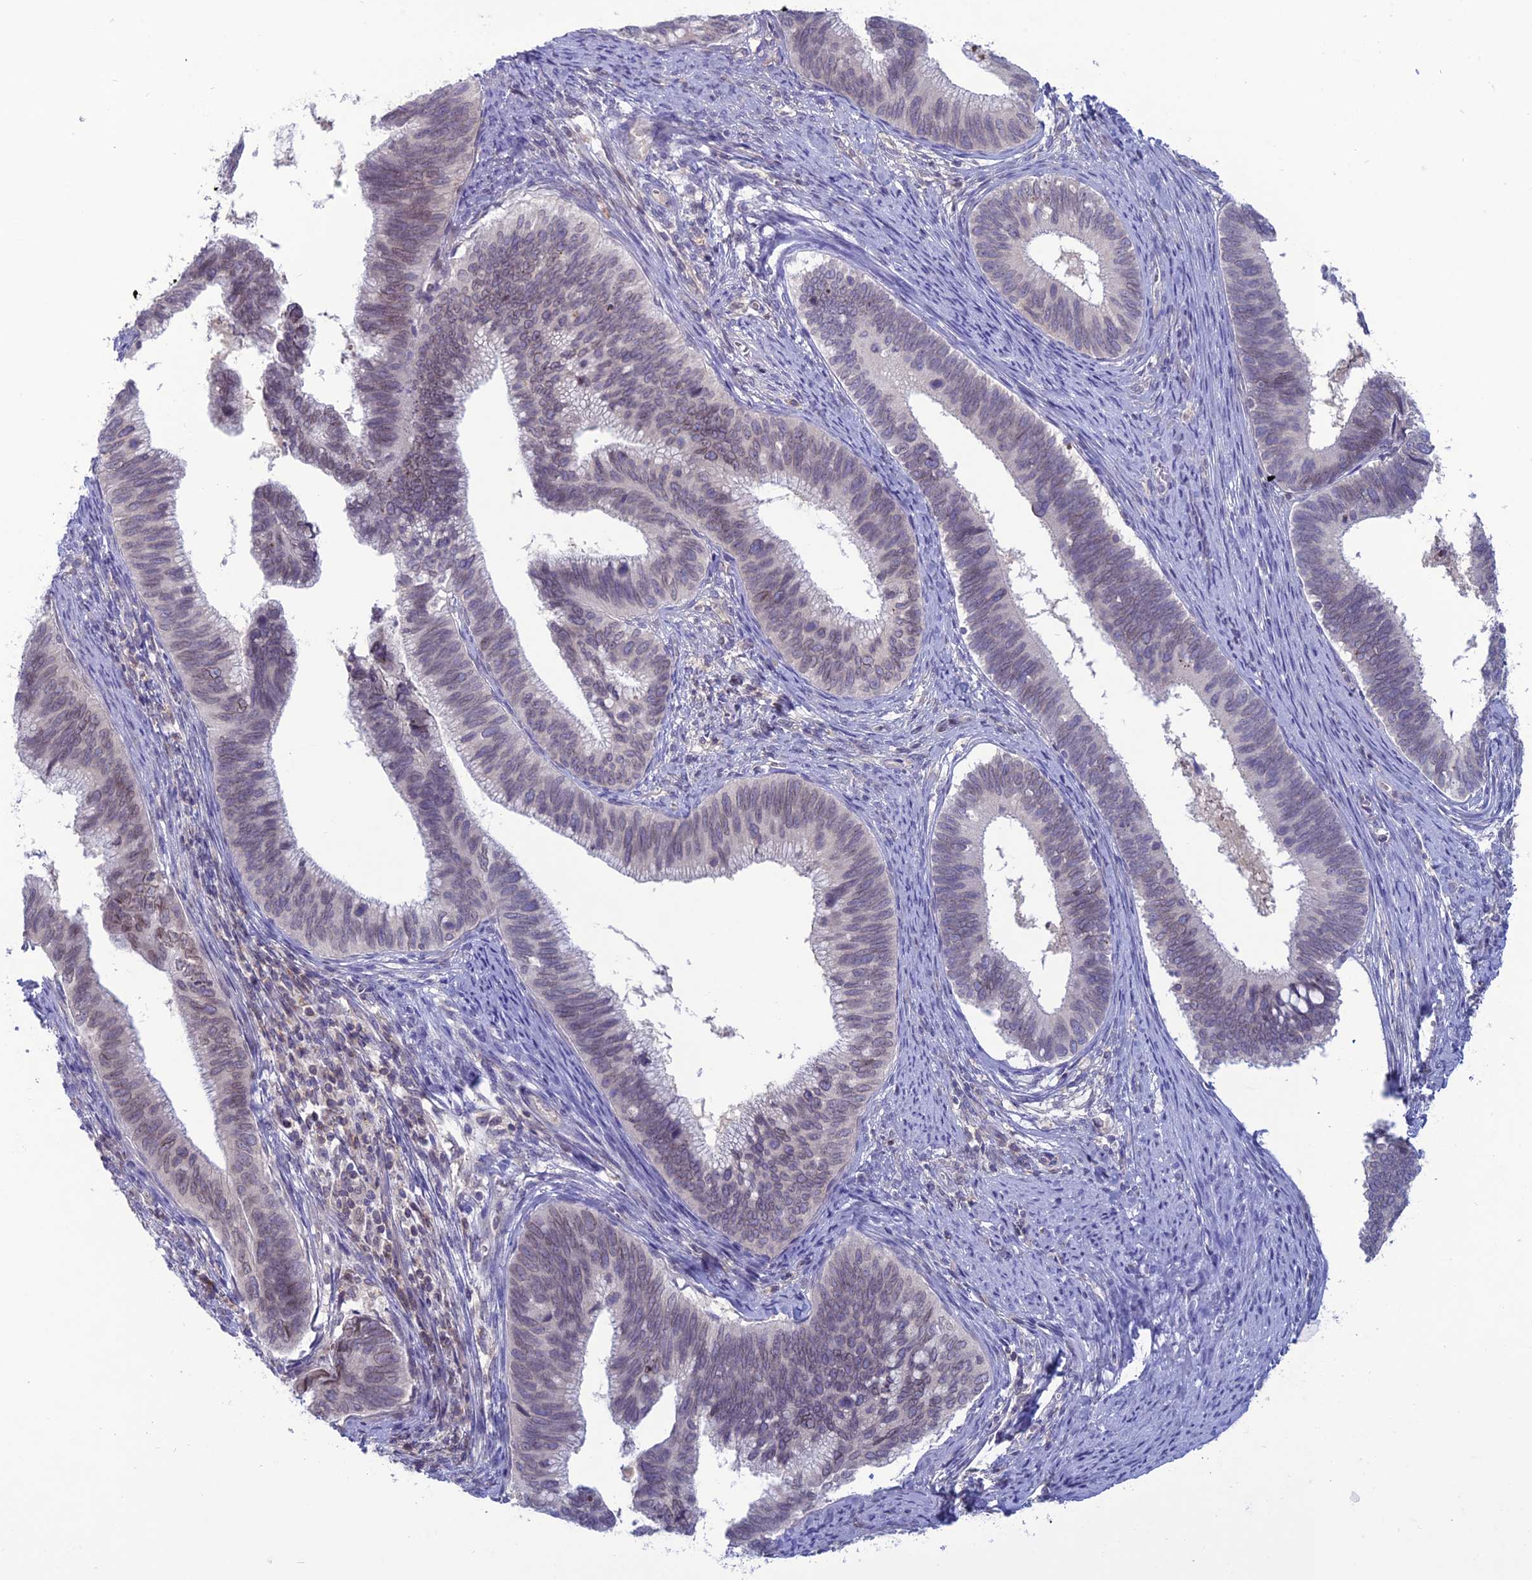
{"staining": {"intensity": "weak", "quantity": "<25%", "location": "cytoplasmic/membranous,nuclear"}, "tissue": "cervical cancer", "cell_type": "Tumor cells", "image_type": "cancer", "snomed": [{"axis": "morphology", "description": "Adenocarcinoma, NOS"}, {"axis": "topography", "description": "Cervix"}], "caption": "Tumor cells are negative for brown protein staining in cervical cancer. (DAB (3,3'-diaminobenzidine) immunohistochemistry visualized using brightfield microscopy, high magnification).", "gene": "WDR46", "patient": {"sex": "female", "age": 42}}